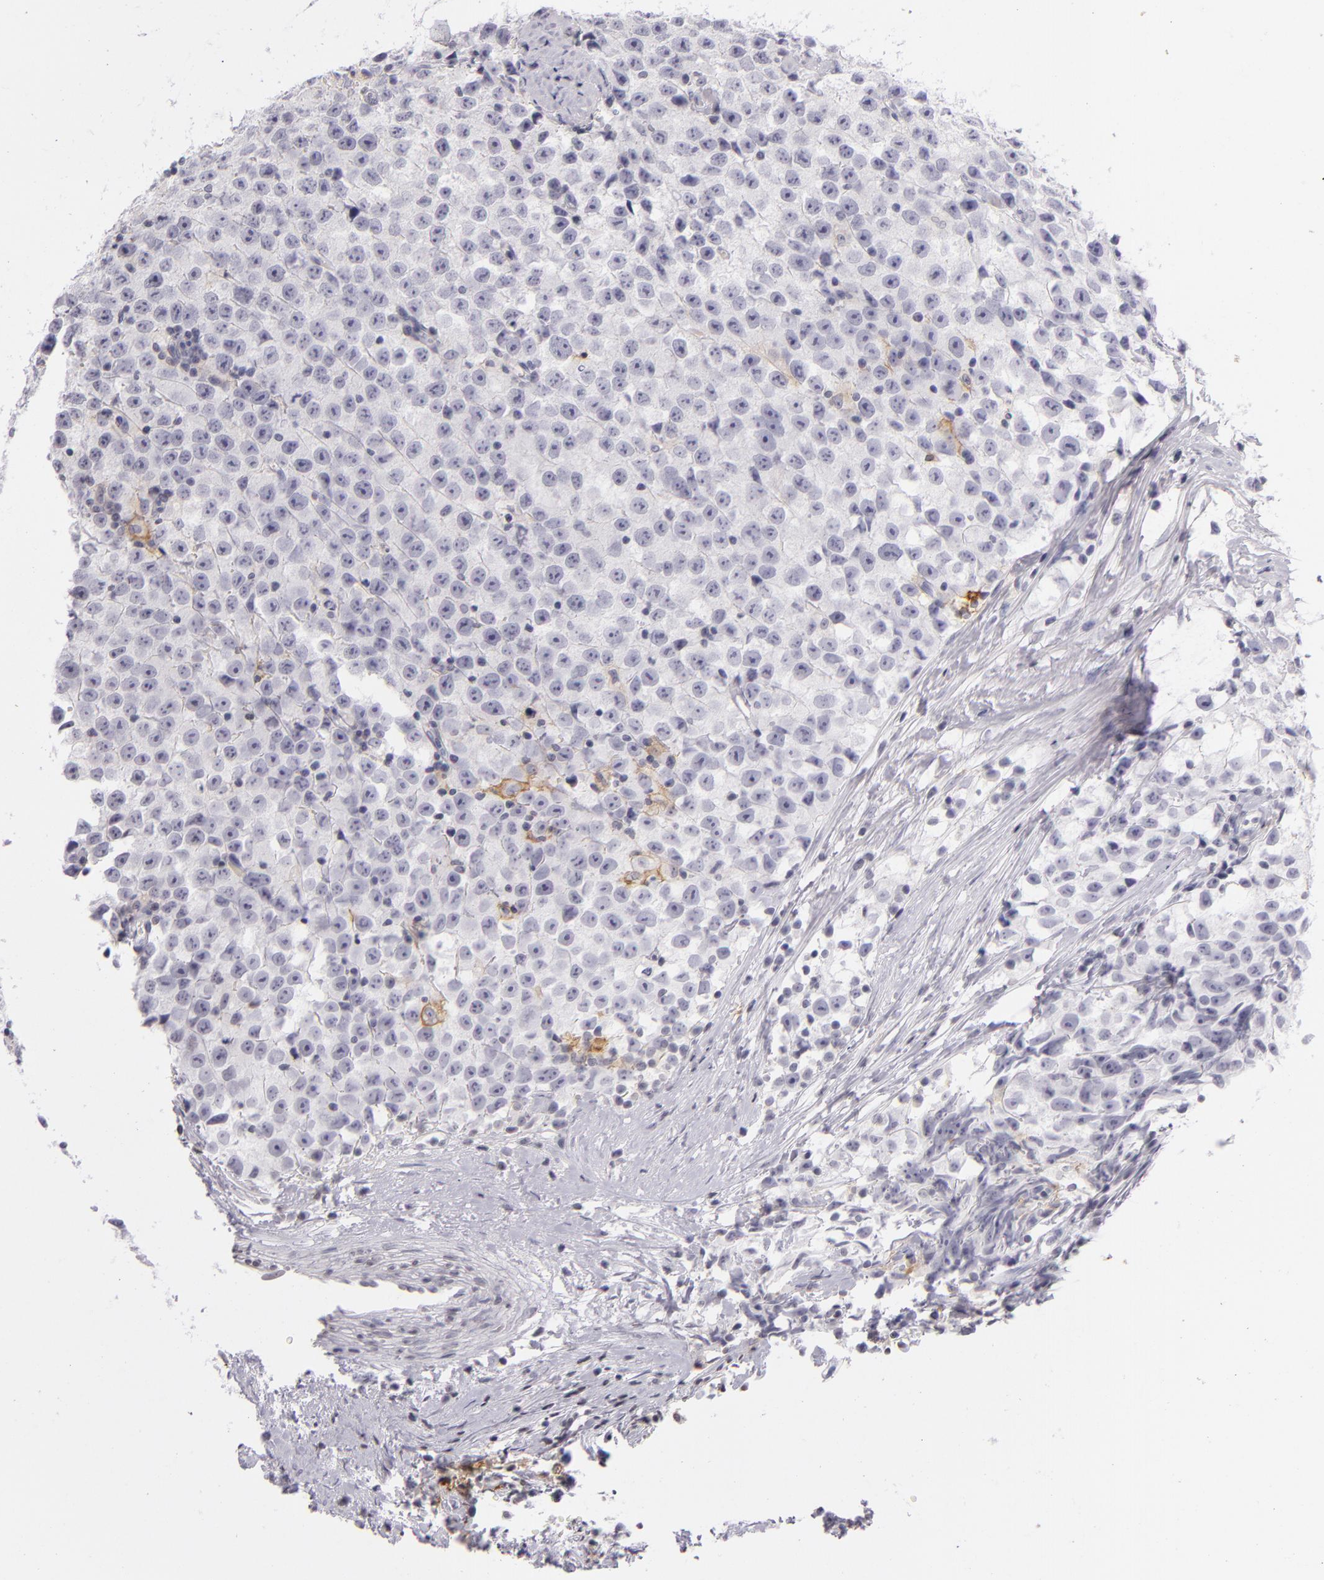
{"staining": {"intensity": "weak", "quantity": "<25%", "location": "cytoplasmic/membranous"}, "tissue": "testis cancer", "cell_type": "Tumor cells", "image_type": "cancer", "snomed": [{"axis": "morphology", "description": "Seminoma, NOS"}, {"axis": "topography", "description": "Testis"}], "caption": "The immunohistochemistry histopathology image has no significant staining in tumor cells of seminoma (testis) tissue.", "gene": "CD40", "patient": {"sex": "male", "age": 35}}